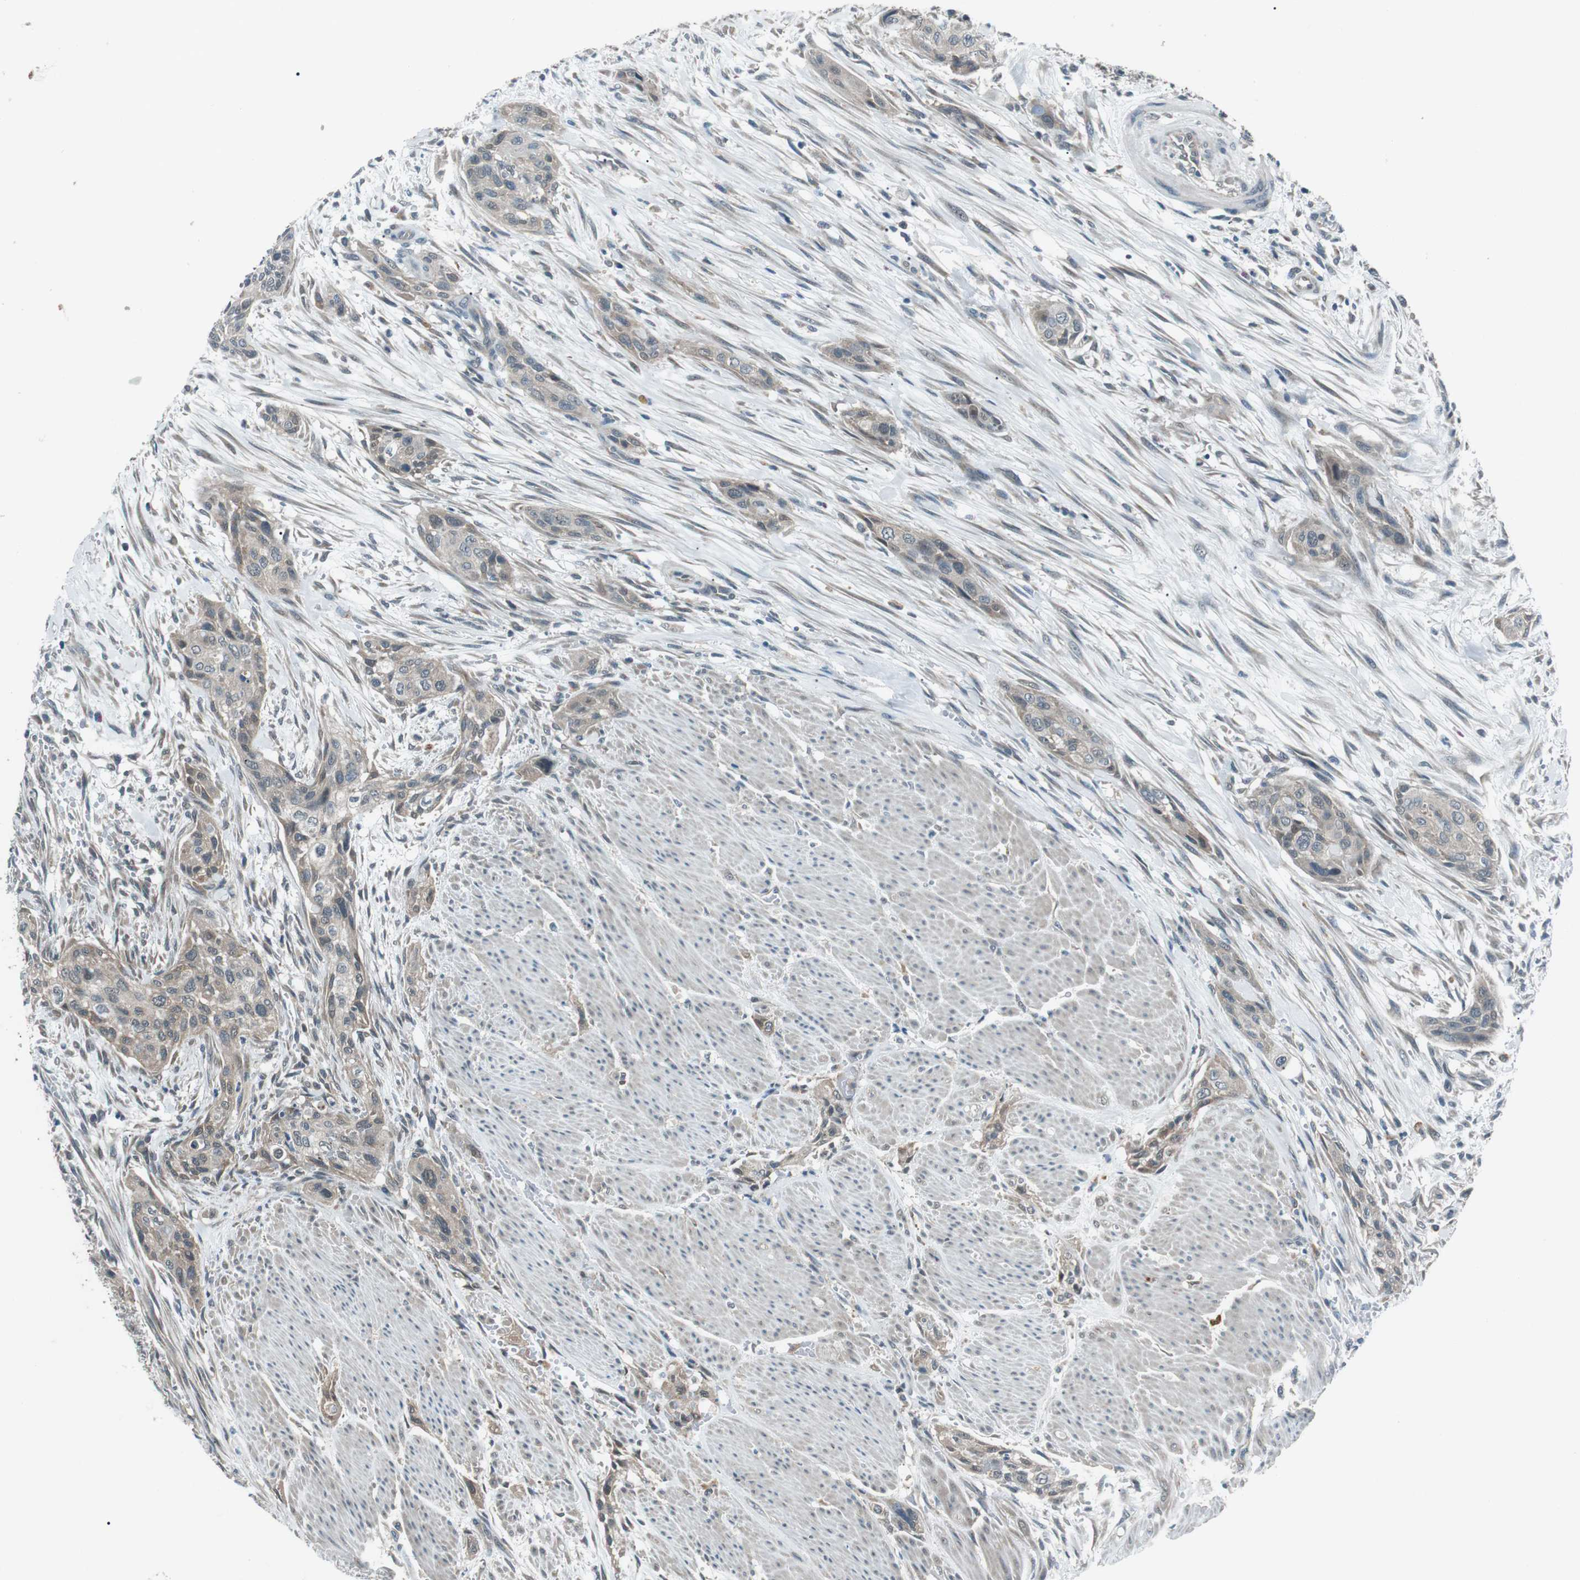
{"staining": {"intensity": "weak", "quantity": "25%-75%", "location": "cytoplasmic/membranous"}, "tissue": "urothelial cancer", "cell_type": "Tumor cells", "image_type": "cancer", "snomed": [{"axis": "morphology", "description": "Urothelial carcinoma, High grade"}, {"axis": "topography", "description": "Urinary bladder"}], "caption": "Immunohistochemistry (IHC) of urothelial cancer exhibits low levels of weak cytoplasmic/membranous staining in about 25%-75% of tumor cells.", "gene": "LRIG2", "patient": {"sex": "male", "age": 35}}